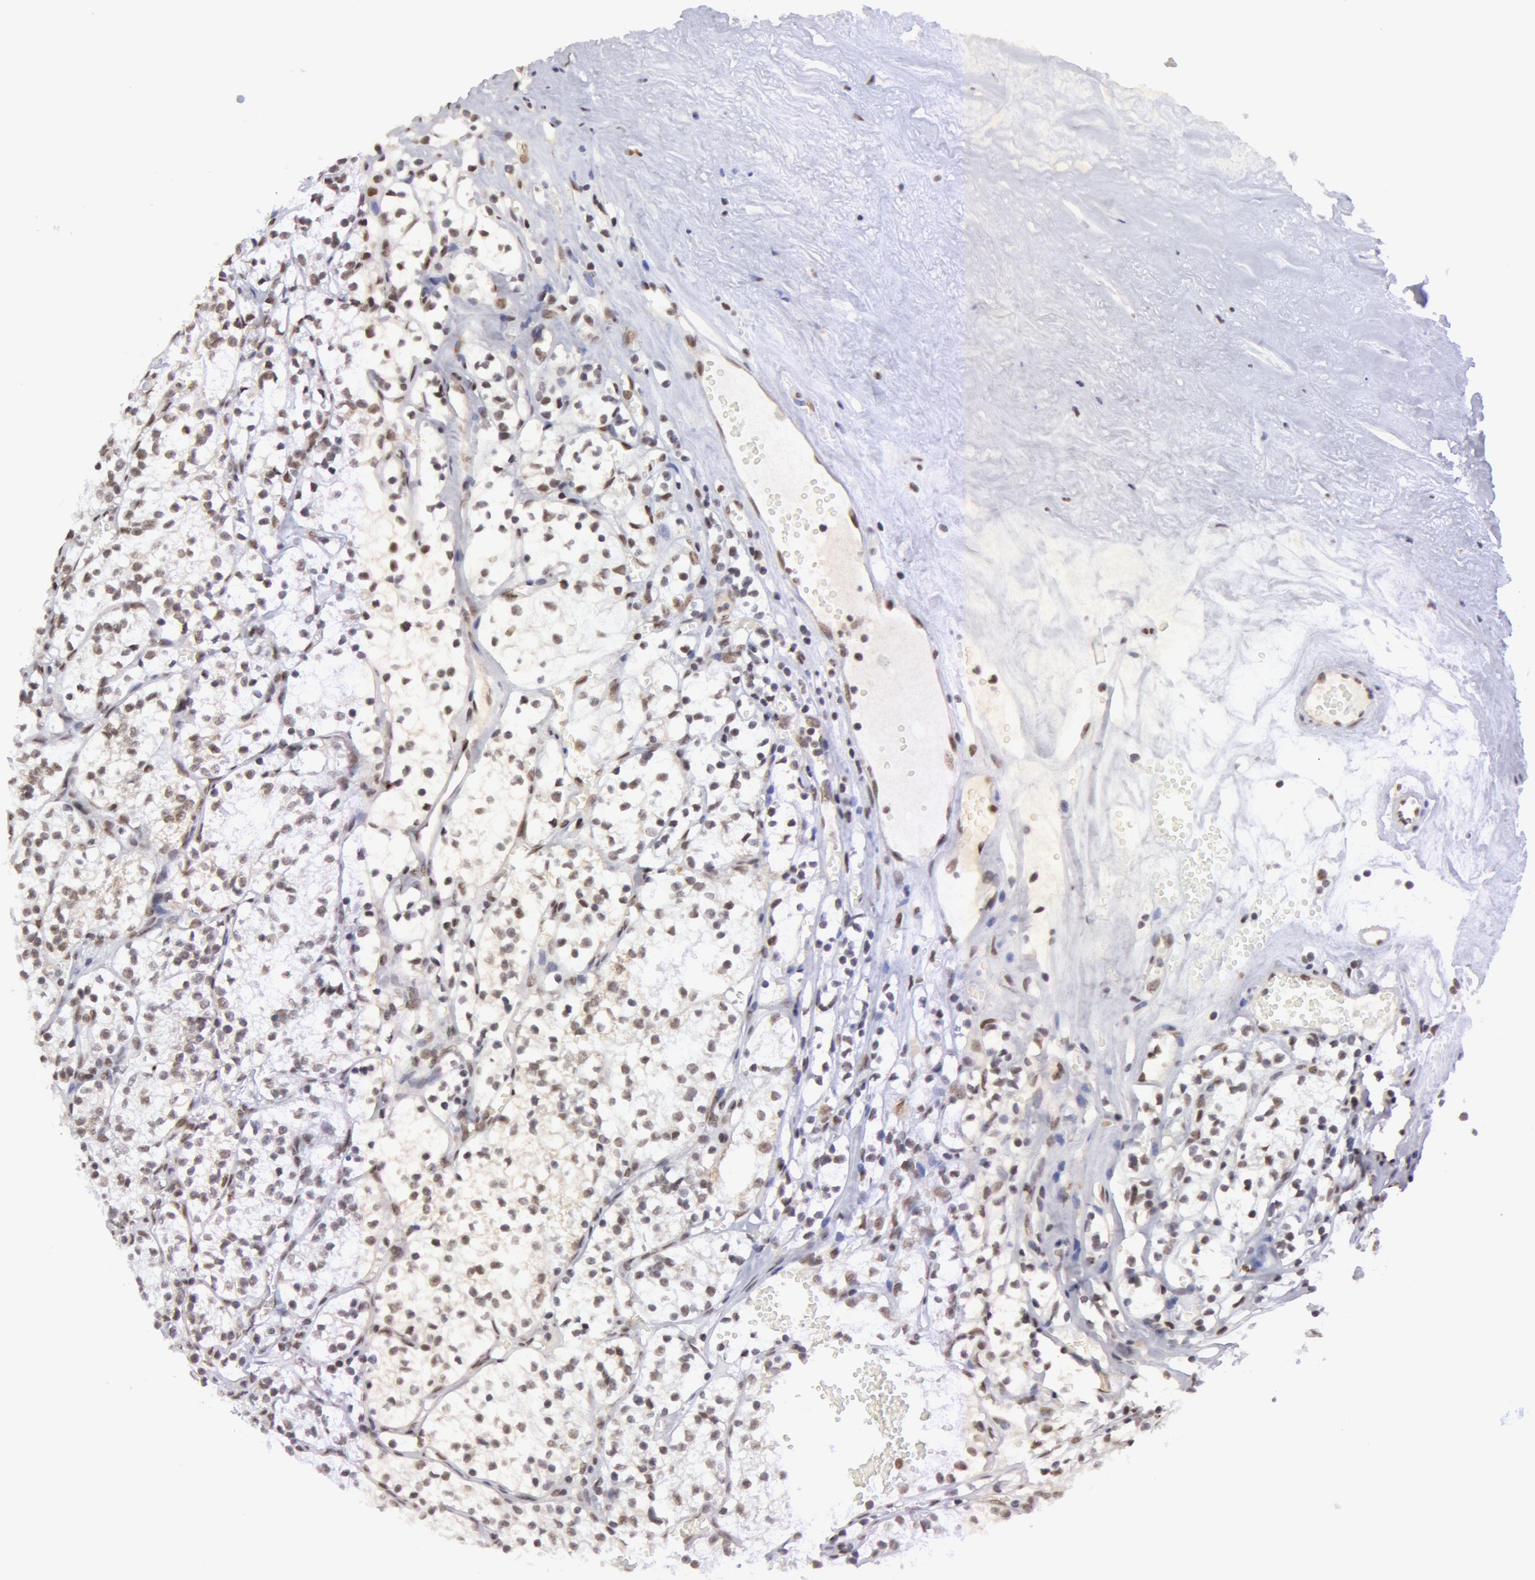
{"staining": {"intensity": "weak", "quantity": "25%-75%", "location": "nuclear"}, "tissue": "renal cancer", "cell_type": "Tumor cells", "image_type": "cancer", "snomed": [{"axis": "morphology", "description": "Adenocarcinoma, NOS"}, {"axis": "topography", "description": "Kidney"}], "caption": "Human renal adenocarcinoma stained with a protein marker reveals weak staining in tumor cells.", "gene": "VRTN", "patient": {"sex": "male", "age": 61}}